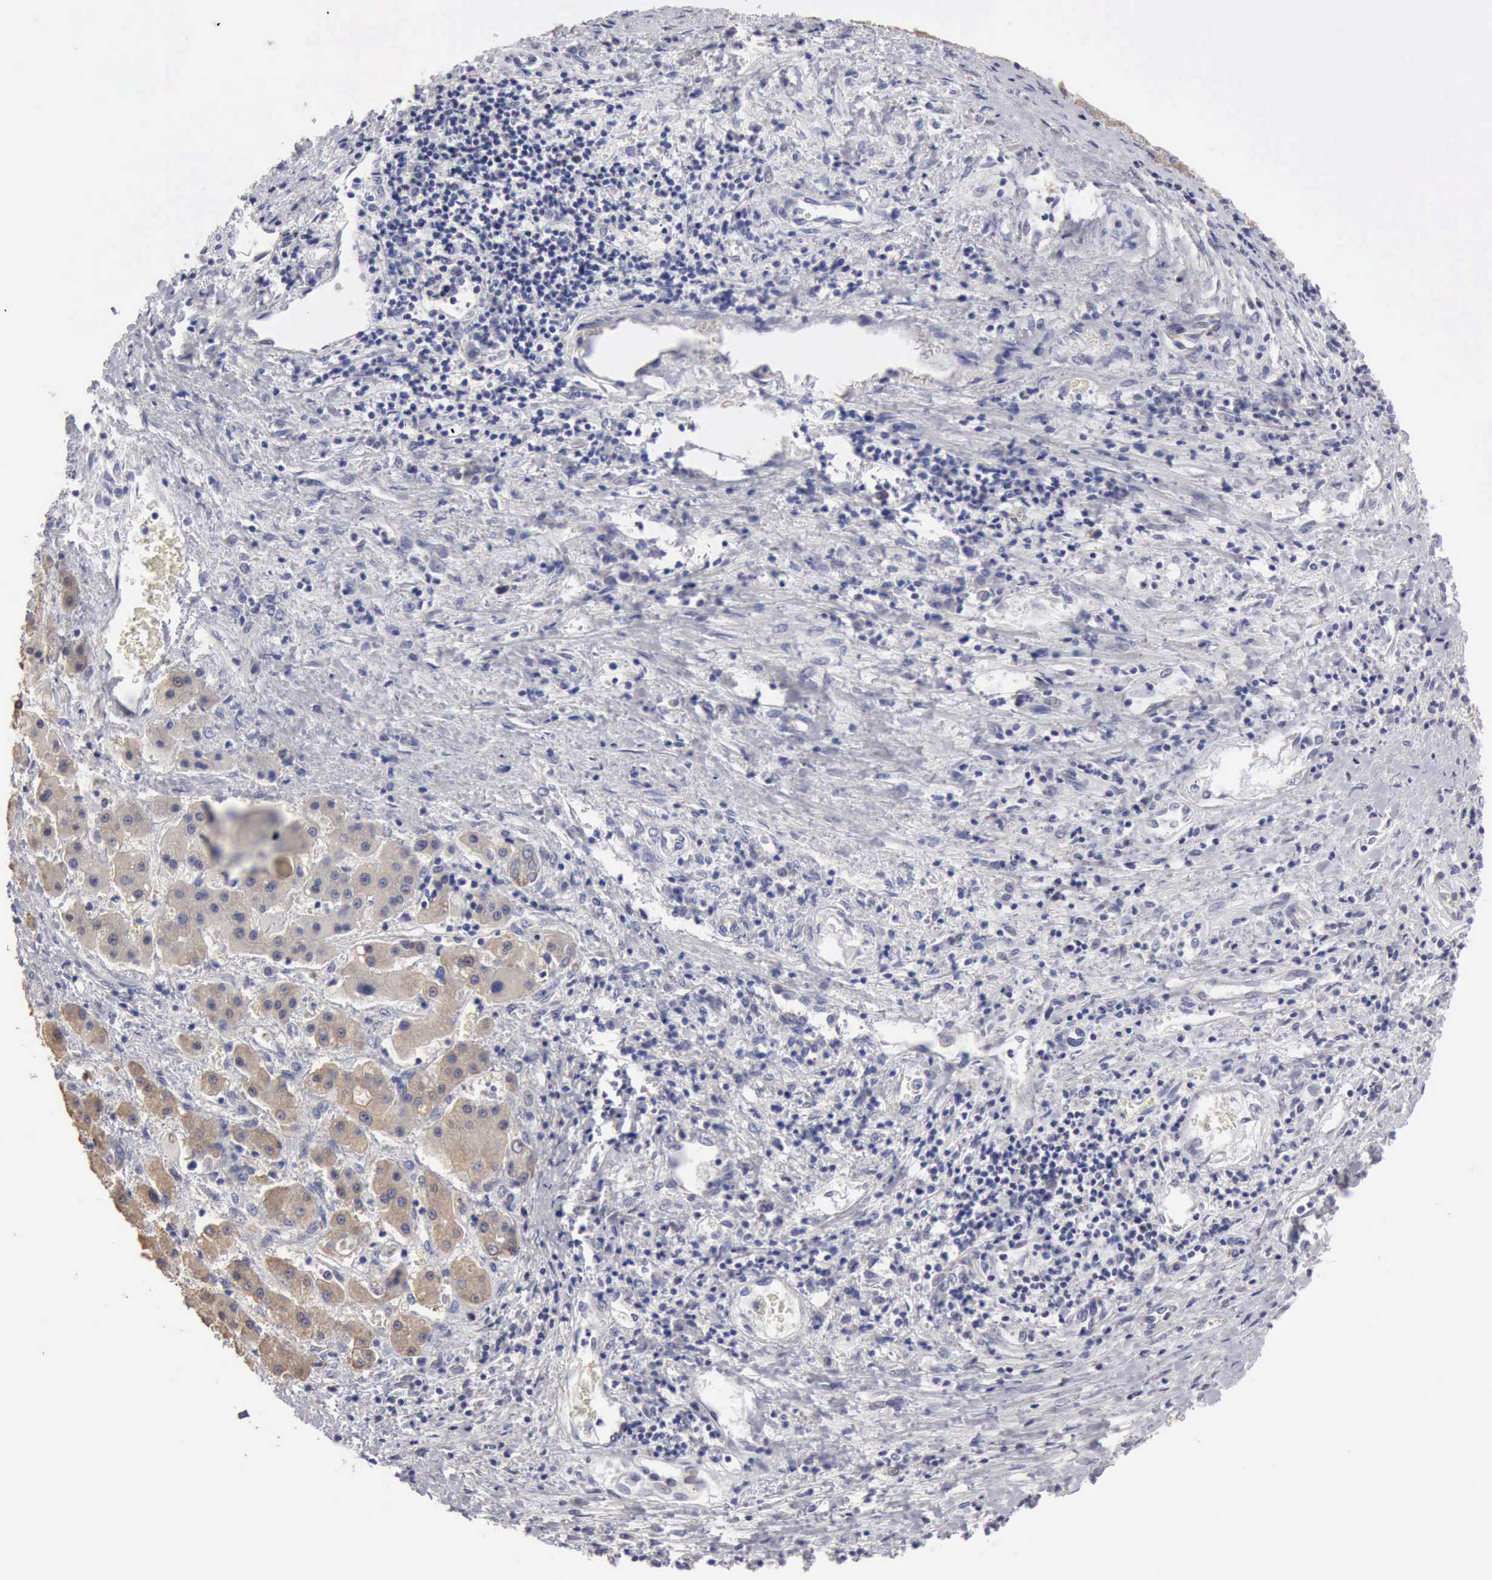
{"staining": {"intensity": "weak", "quantity": "<25%", "location": "cytoplasmic/membranous"}, "tissue": "liver cancer", "cell_type": "Tumor cells", "image_type": "cancer", "snomed": [{"axis": "morphology", "description": "Carcinoma, Hepatocellular, NOS"}, {"axis": "topography", "description": "Liver"}], "caption": "There is no significant positivity in tumor cells of liver cancer.", "gene": "TXLNG", "patient": {"sex": "male", "age": 24}}